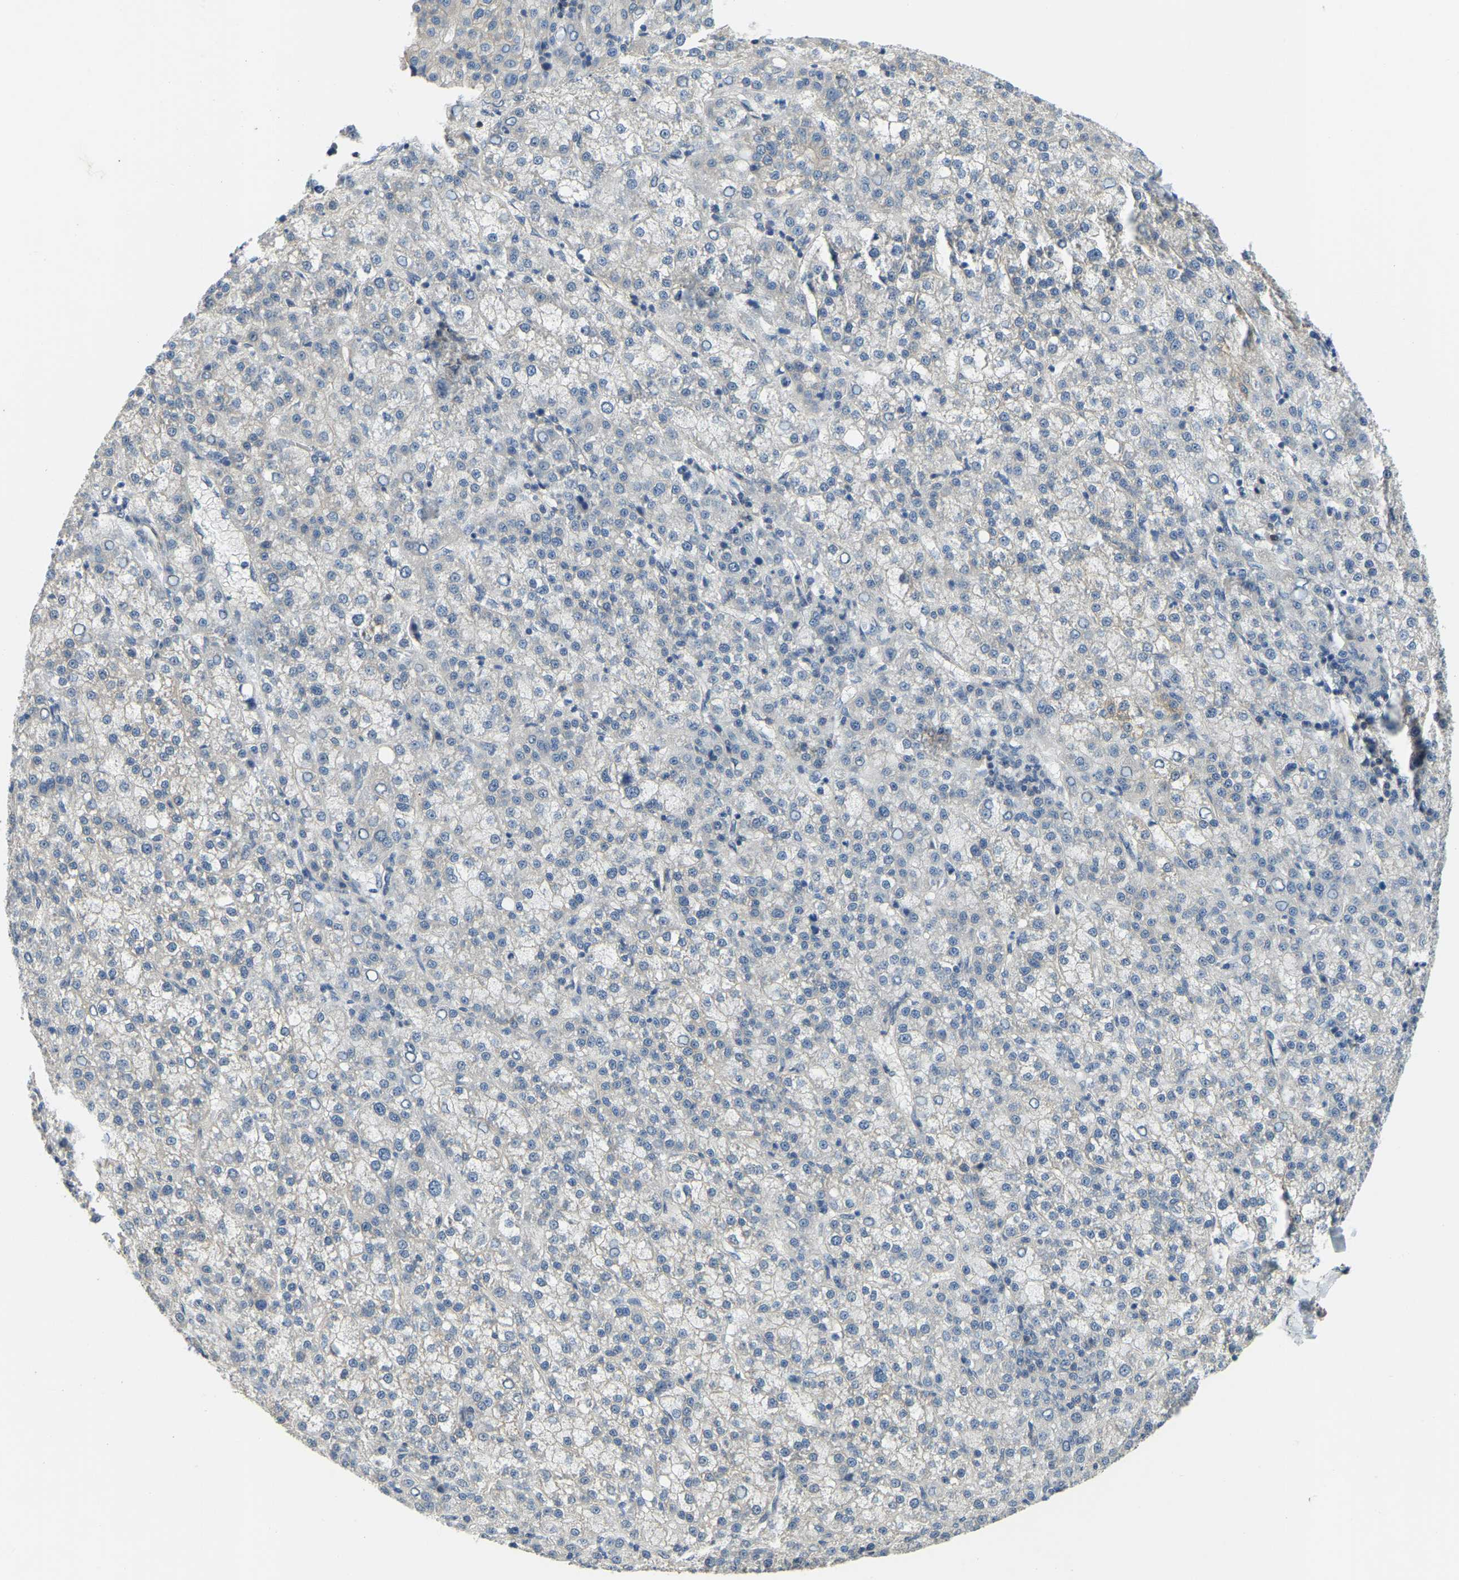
{"staining": {"intensity": "negative", "quantity": "none", "location": "none"}, "tissue": "liver cancer", "cell_type": "Tumor cells", "image_type": "cancer", "snomed": [{"axis": "morphology", "description": "Carcinoma, Hepatocellular, NOS"}, {"axis": "topography", "description": "Liver"}], "caption": "There is no significant expression in tumor cells of liver cancer (hepatocellular carcinoma).", "gene": "AHNAK", "patient": {"sex": "female", "age": 58}}